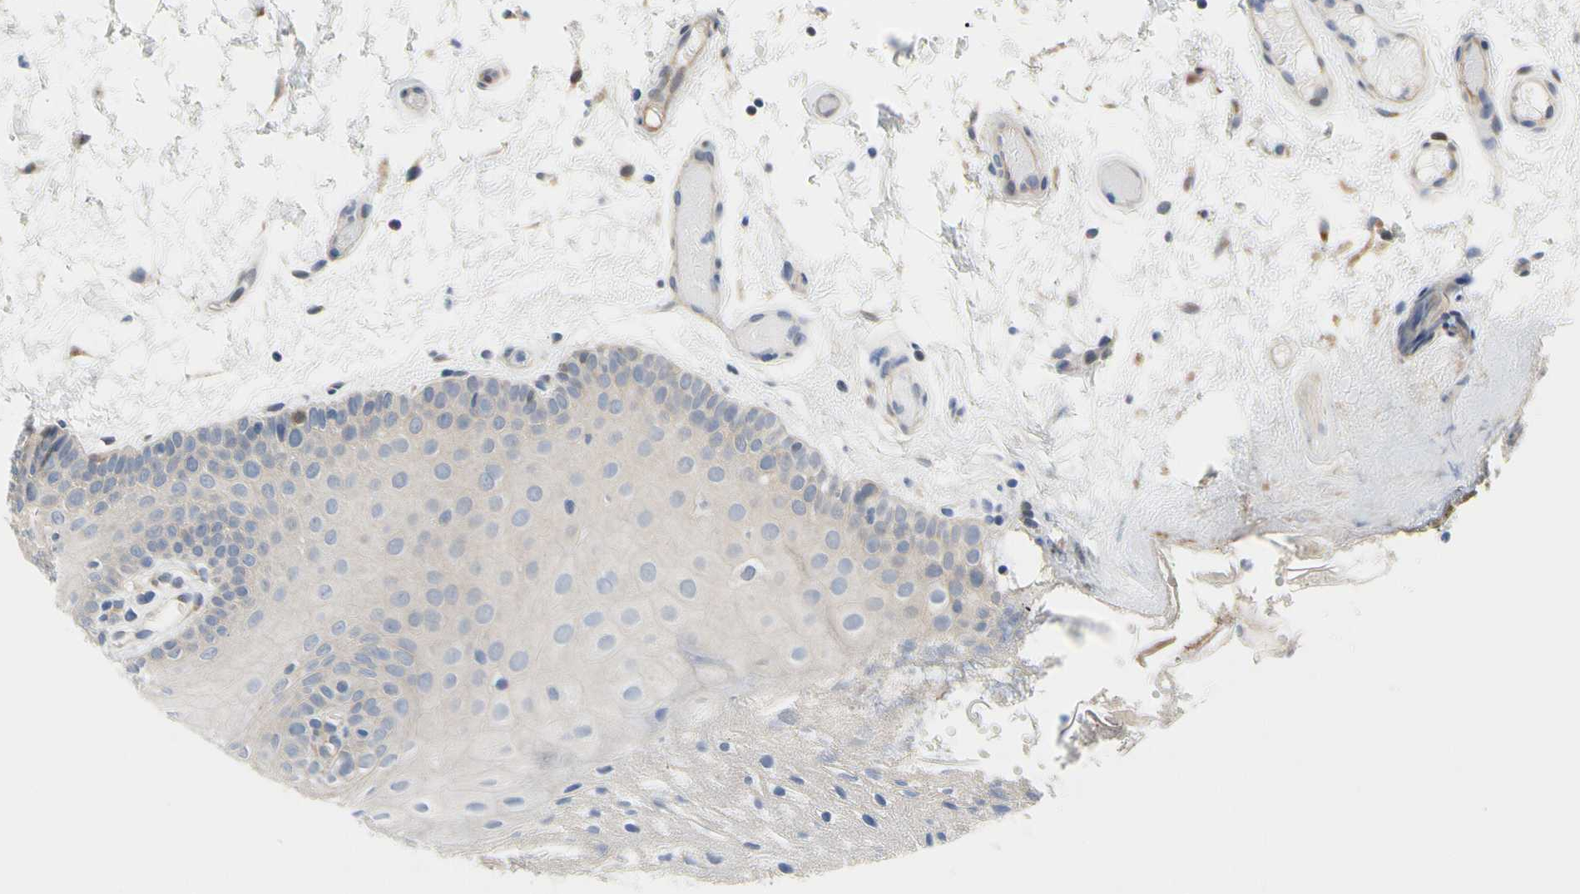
{"staining": {"intensity": "negative", "quantity": "none", "location": "none"}, "tissue": "oral mucosa", "cell_type": "Squamous epithelial cells", "image_type": "normal", "snomed": [{"axis": "morphology", "description": "Normal tissue, NOS"}, {"axis": "morphology", "description": "Squamous cell carcinoma, NOS"}, {"axis": "topography", "description": "Skeletal muscle"}, {"axis": "topography", "description": "Oral tissue"}, {"axis": "topography", "description": "Head-Neck"}], "caption": "Photomicrograph shows no protein positivity in squamous epithelial cells of unremarkable oral mucosa. Brightfield microscopy of immunohistochemistry stained with DAB (brown) and hematoxylin (blue), captured at high magnification.", "gene": "ZNF236", "patient": {"sex": "male", "age": 71}}